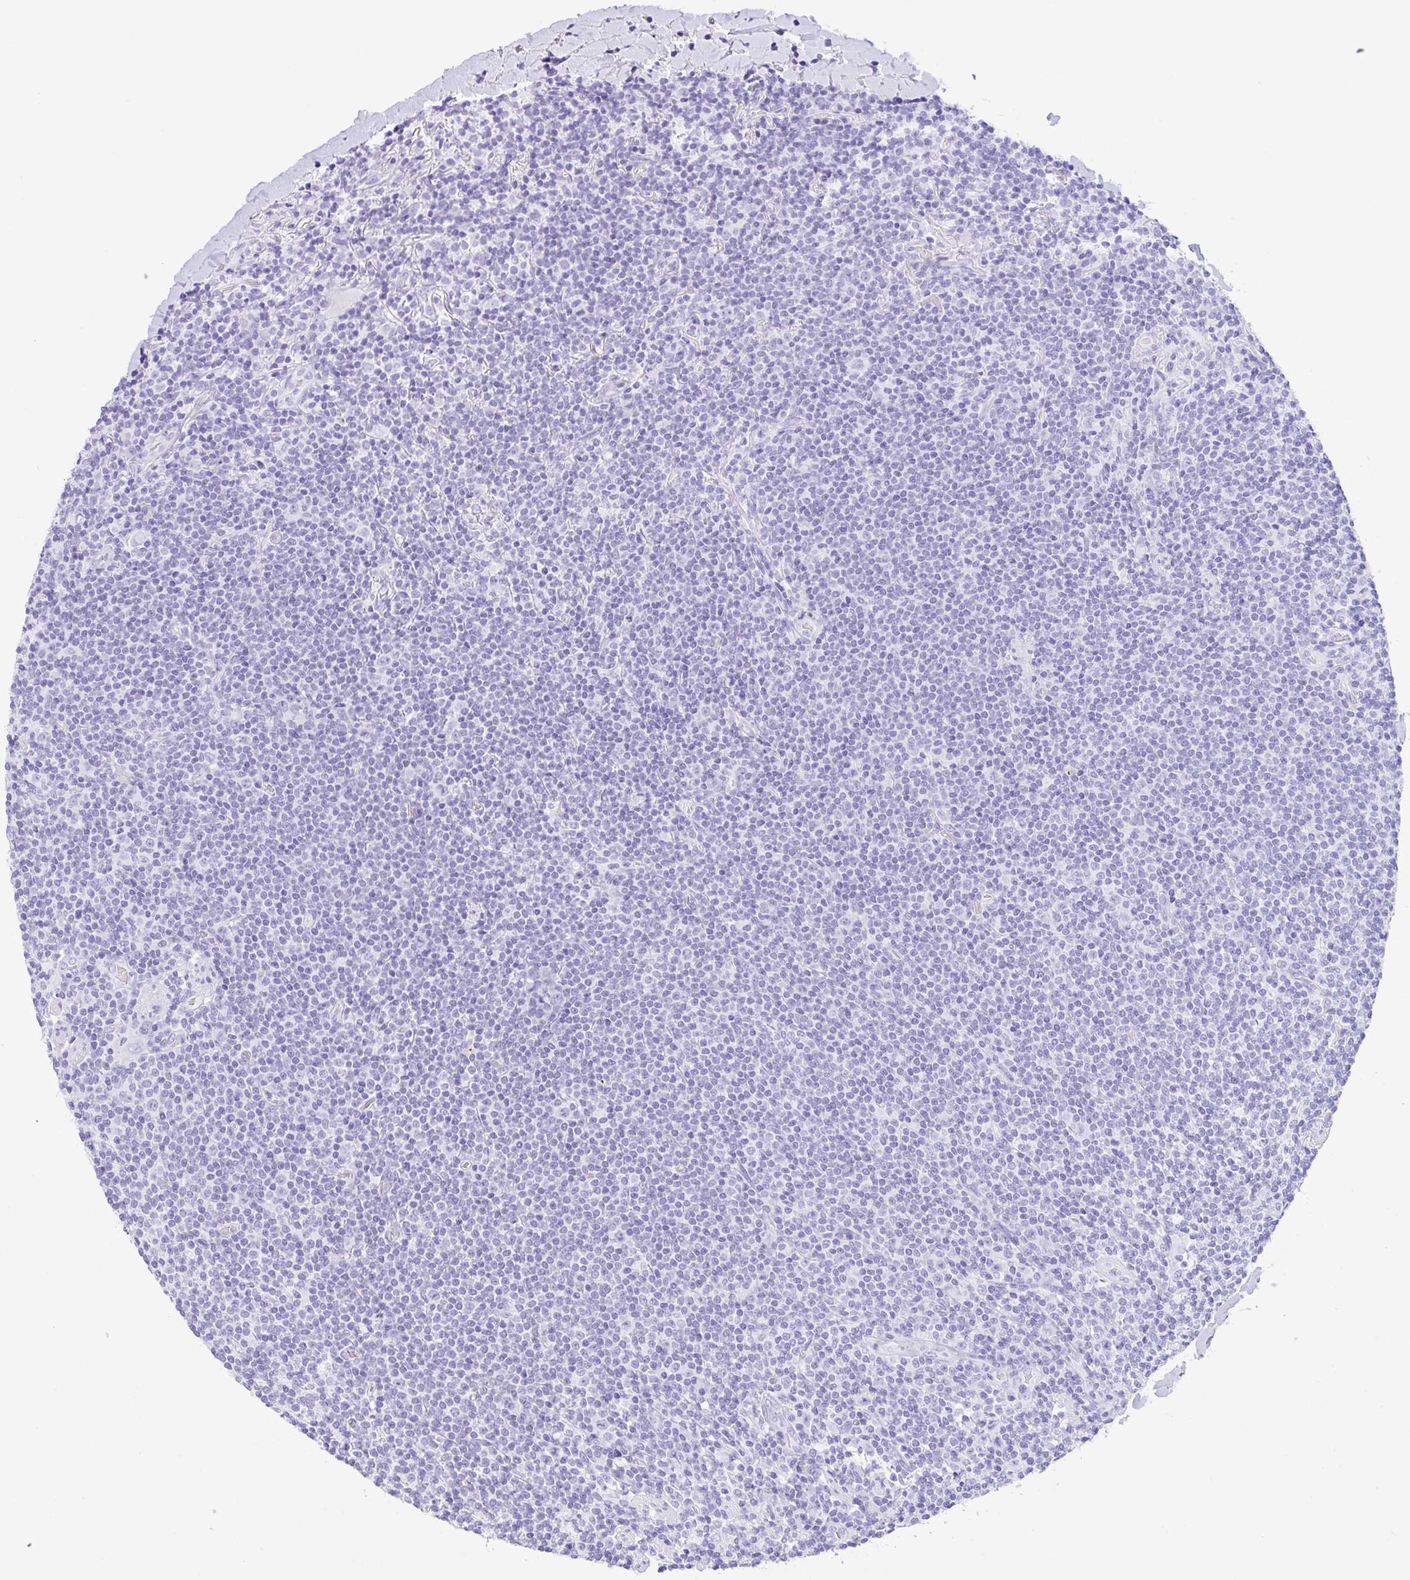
{"staining": {"intensity": "negative", "quantity": "none", "location": "none"}, "tissue": "lymphoma", "cell_type": "Tumor cells", "image_type": "cancer", "snomed": [{"axis": "morphology", "description": "Malignant lymphoma, non-Hodgkin's type, Low grade"}, {"axis": "topography", "description": "Lung"}], "caption": "The immunohistochemistry histopathology image has no significant staining in tumor cells of lymphoma tissue.", "gene": "CPA1", "patient": {"sex": "female", "age": 71}}